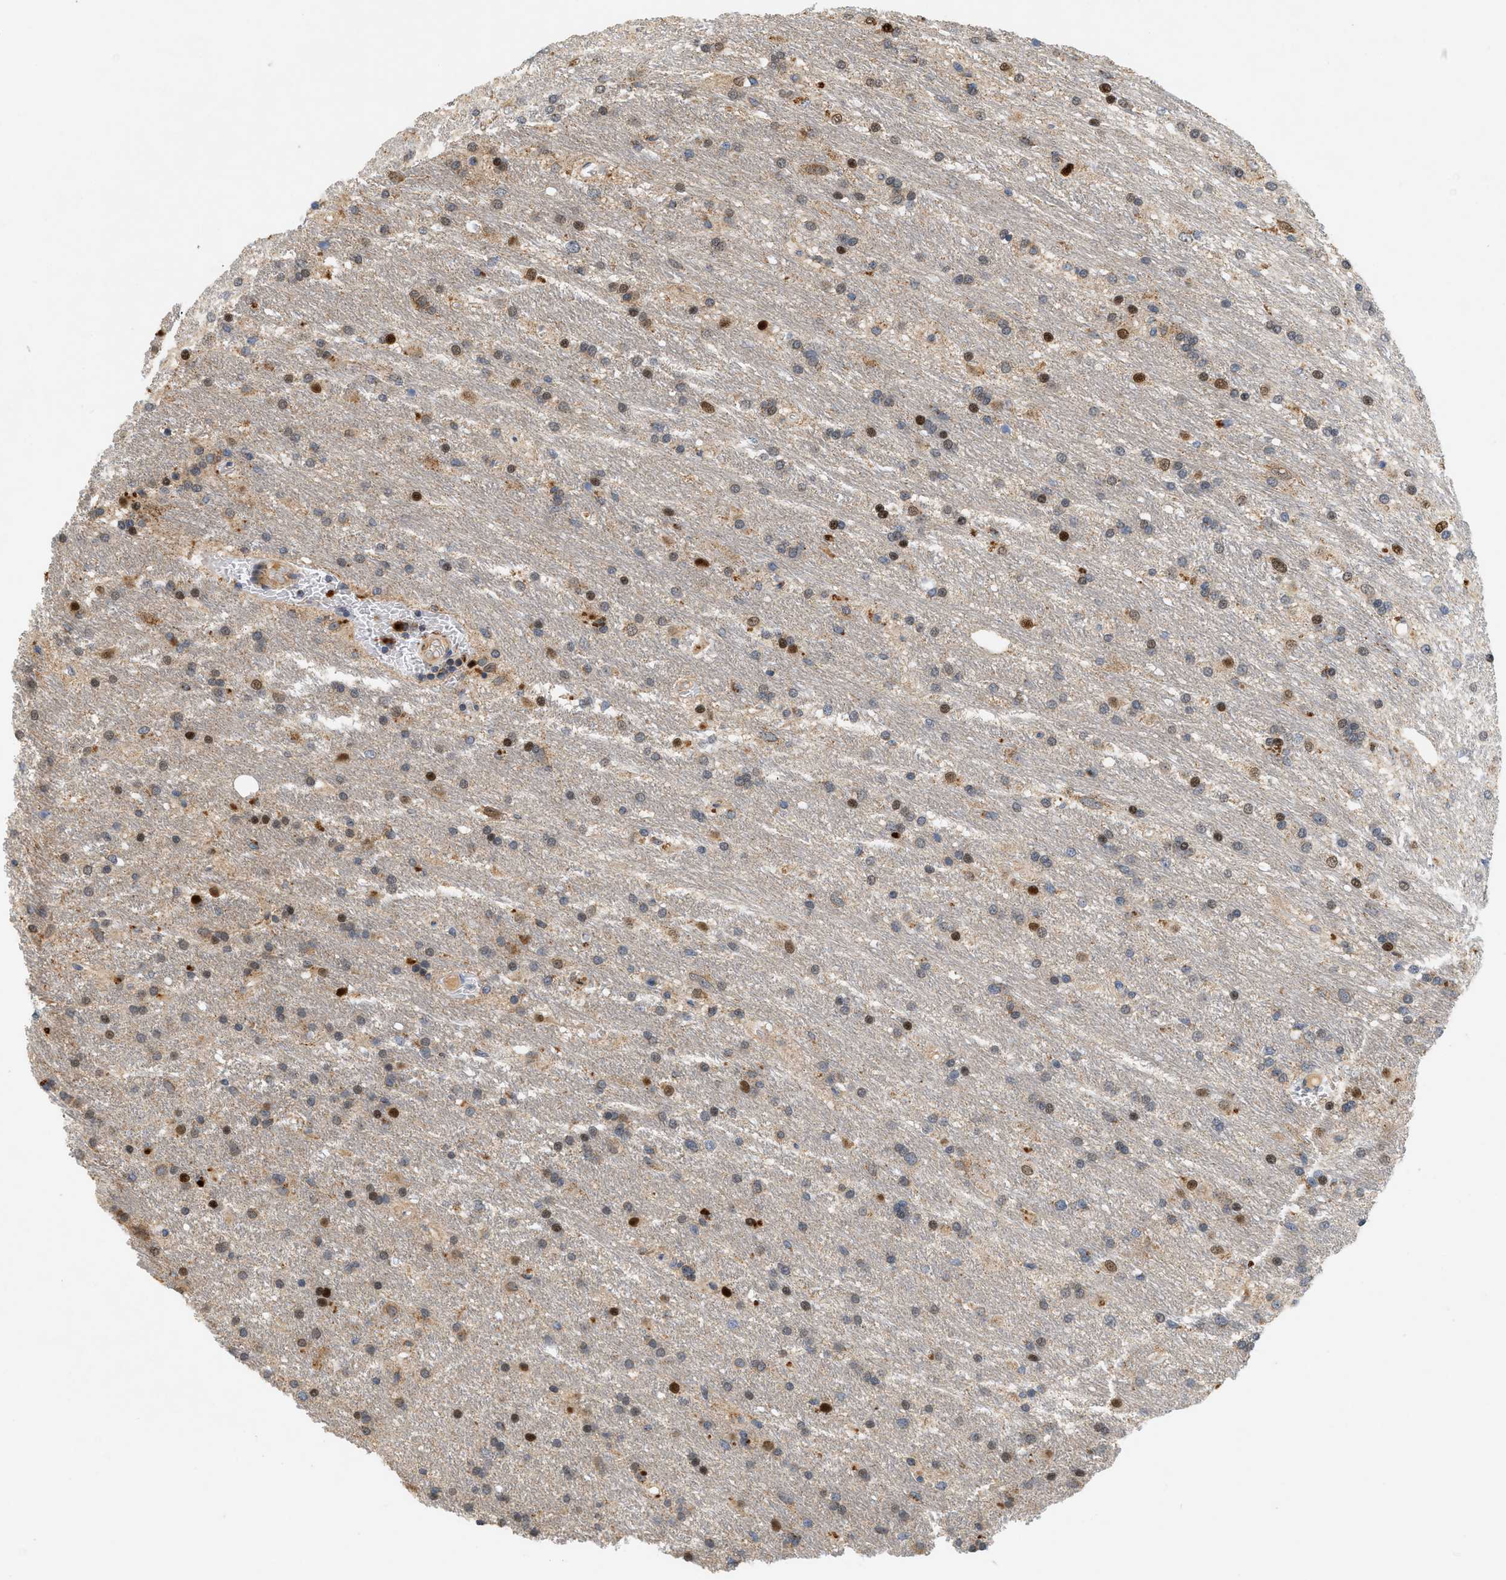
{"staining": {"intensity": "strong", "quantity": "<25%", "location": "cytoplasmic/membranous,nuclear"}, "tissue": "glioma", "cell_type": "Tumor cells", "image_type": "cancer", "snomed": [{"axis": "morphology", "description": "Glioma, malignant, Low grade"}, {"axis": "topography", "description": "Brain"}], "caption": "Protein expression analysis of glioma displays strong cytoplasmic/membranous and nuclear staining in about <25% of tumor cells. (DAB = brown stain, brightfield microscopy at high magnification).", "gene": "MCU", "patient": {"sex": "male", "age": 77}}